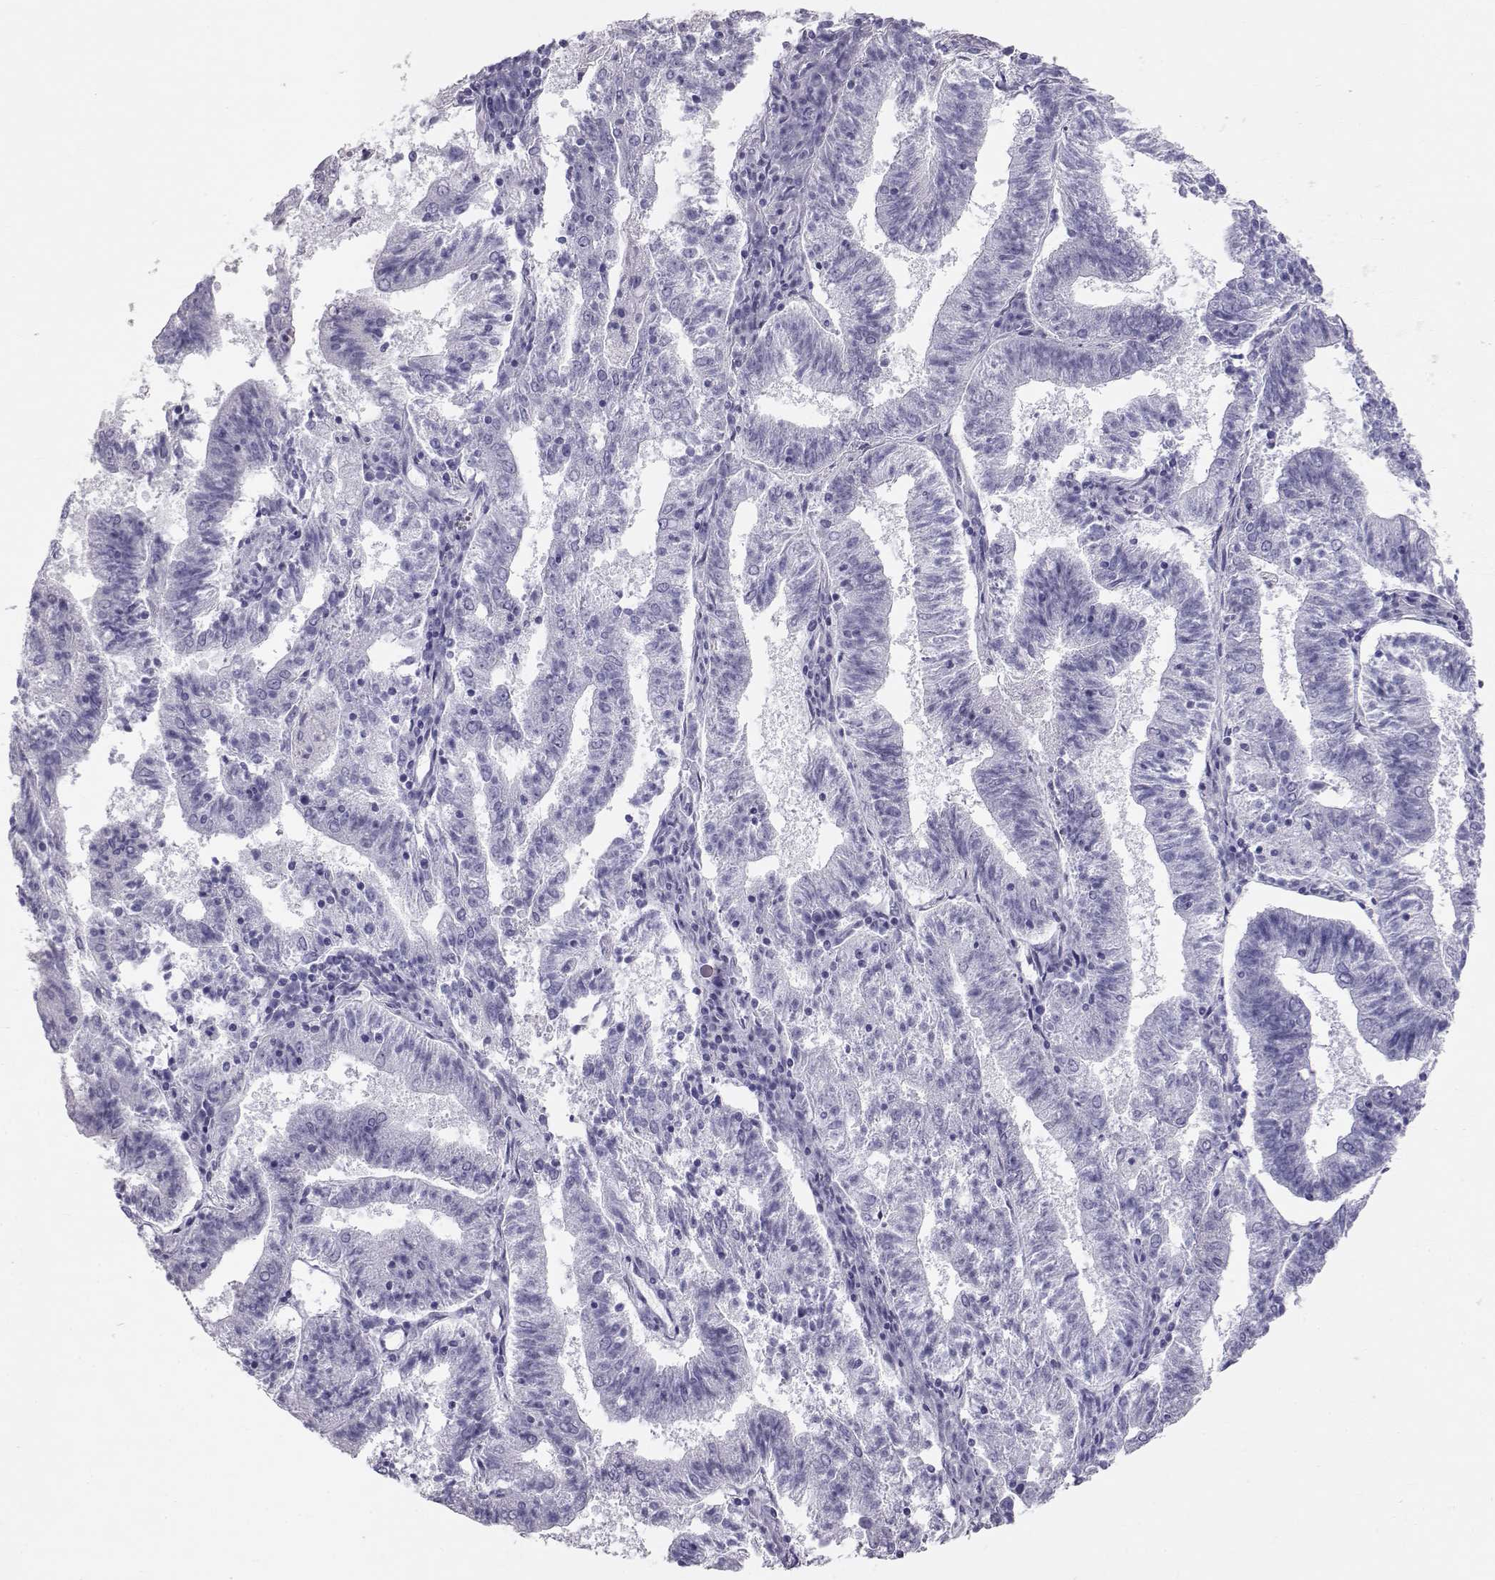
{"staining": {"intensity": "negative", "quantity": "none", "location": "none"}, "tissue": "endometrial cancer", "cell_type": "Tumor cells", "image_type": "cancer", "snomed": [{"axis": "morphology", "description": "Adenocarcinoma, NOS"}, {"axis": "topography", "description": "Endometrium"}], "caption": "Immunohistochemistry (IHC) histopathology image of neoplastic tissue: adenocarcinoma (endometrial) stained with DAB (3,3'-diaminobenzidine) demonstrates no significant protein positivity in tumor cells.", "gene": "RD3", "patient": {"sex": "female", "age": 82}}